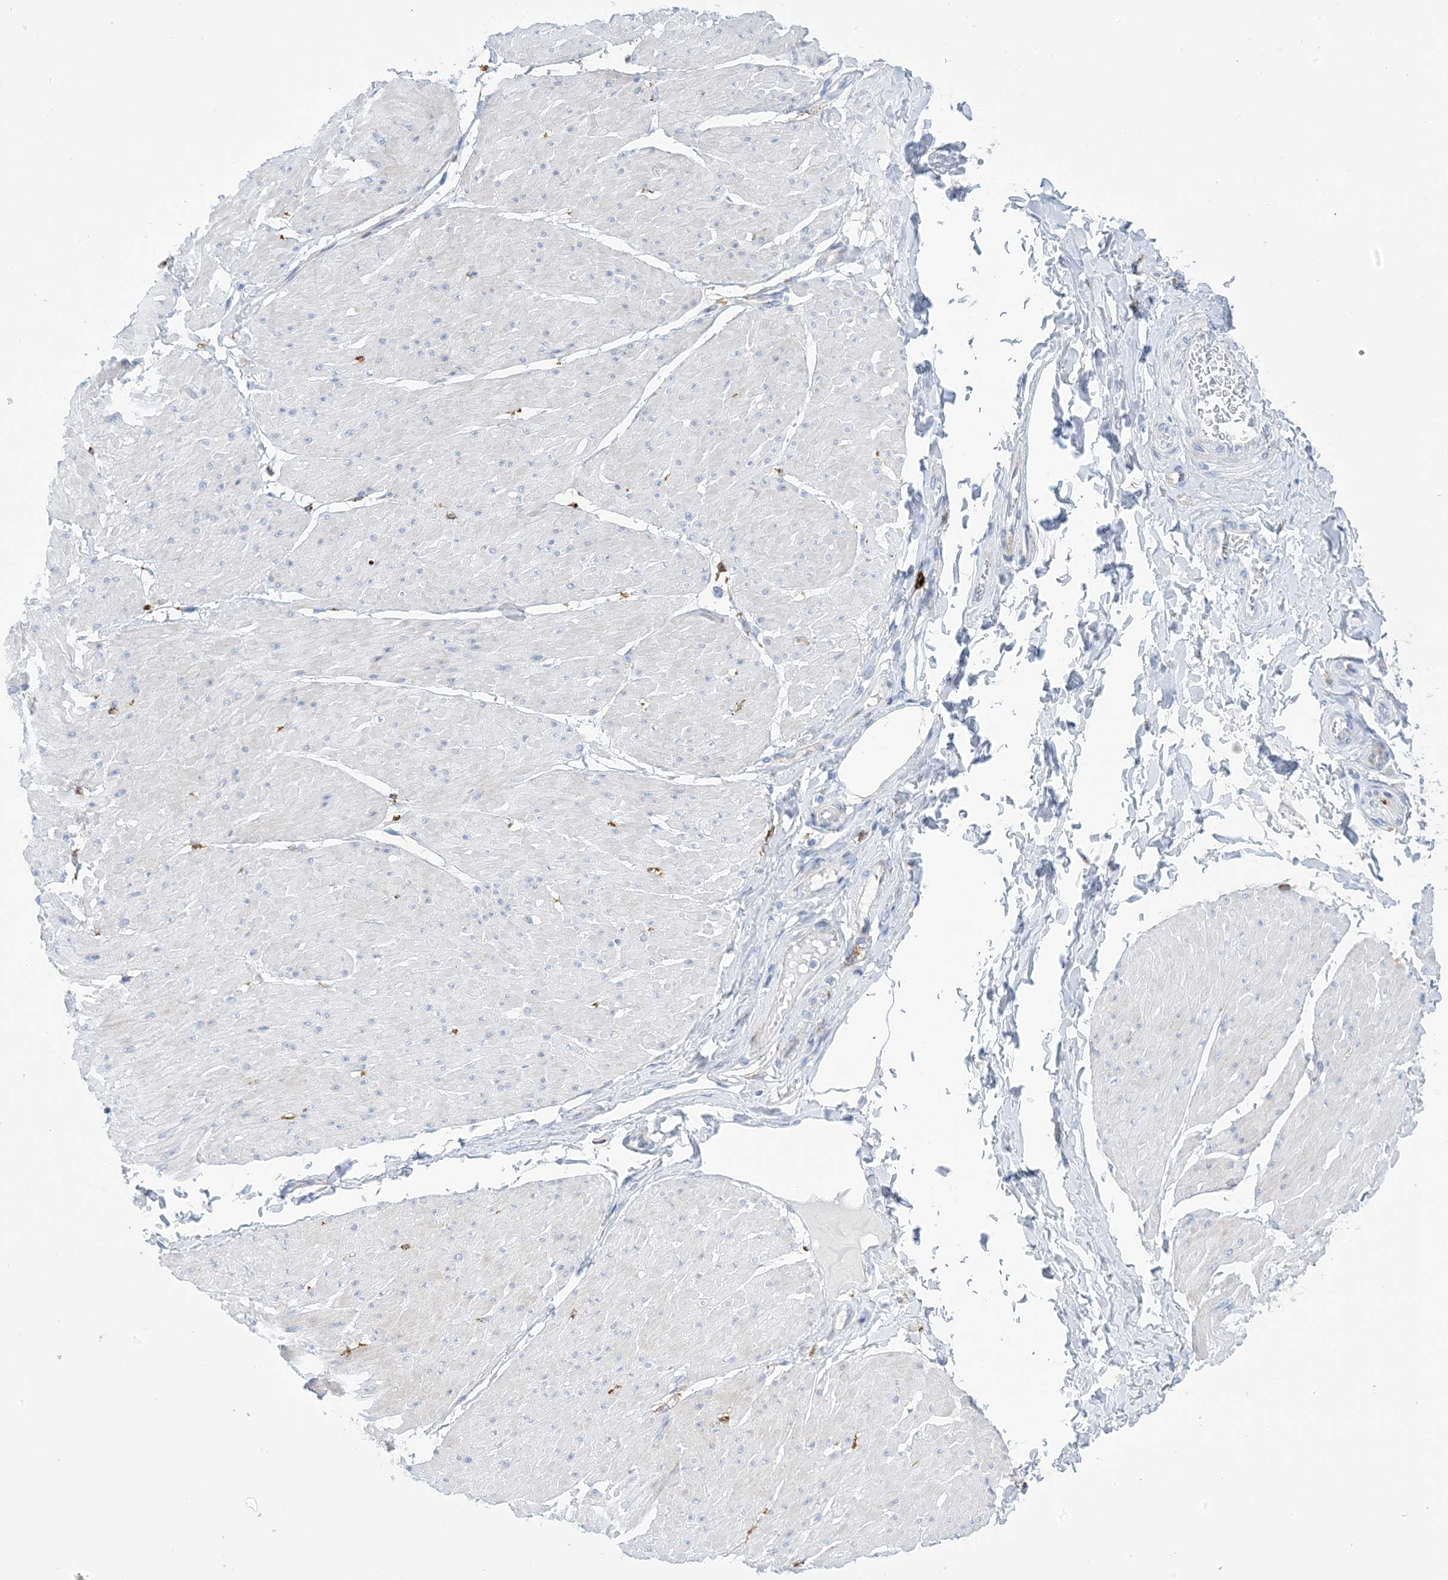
{"staining": {"intensity": "negative", "quantity": "none", "location": "none"}, "tissue": "smooth muscle", "cell_type": "Smooth muscle cells", "image_type": "normal", "snomed": [{"axis": "morphology", "description": "Urothelial carcinoma, High grade"}, {"axis": "topography", "description": "Urinary bladder"}], "caption": "IHC micrograph of normal smooth muscle: smooth muscle stained with DAB displays no significant protein staining in smooth muscle cells.", "gene": "DPH3", "patient": {"sex": "male", "age": 46}}